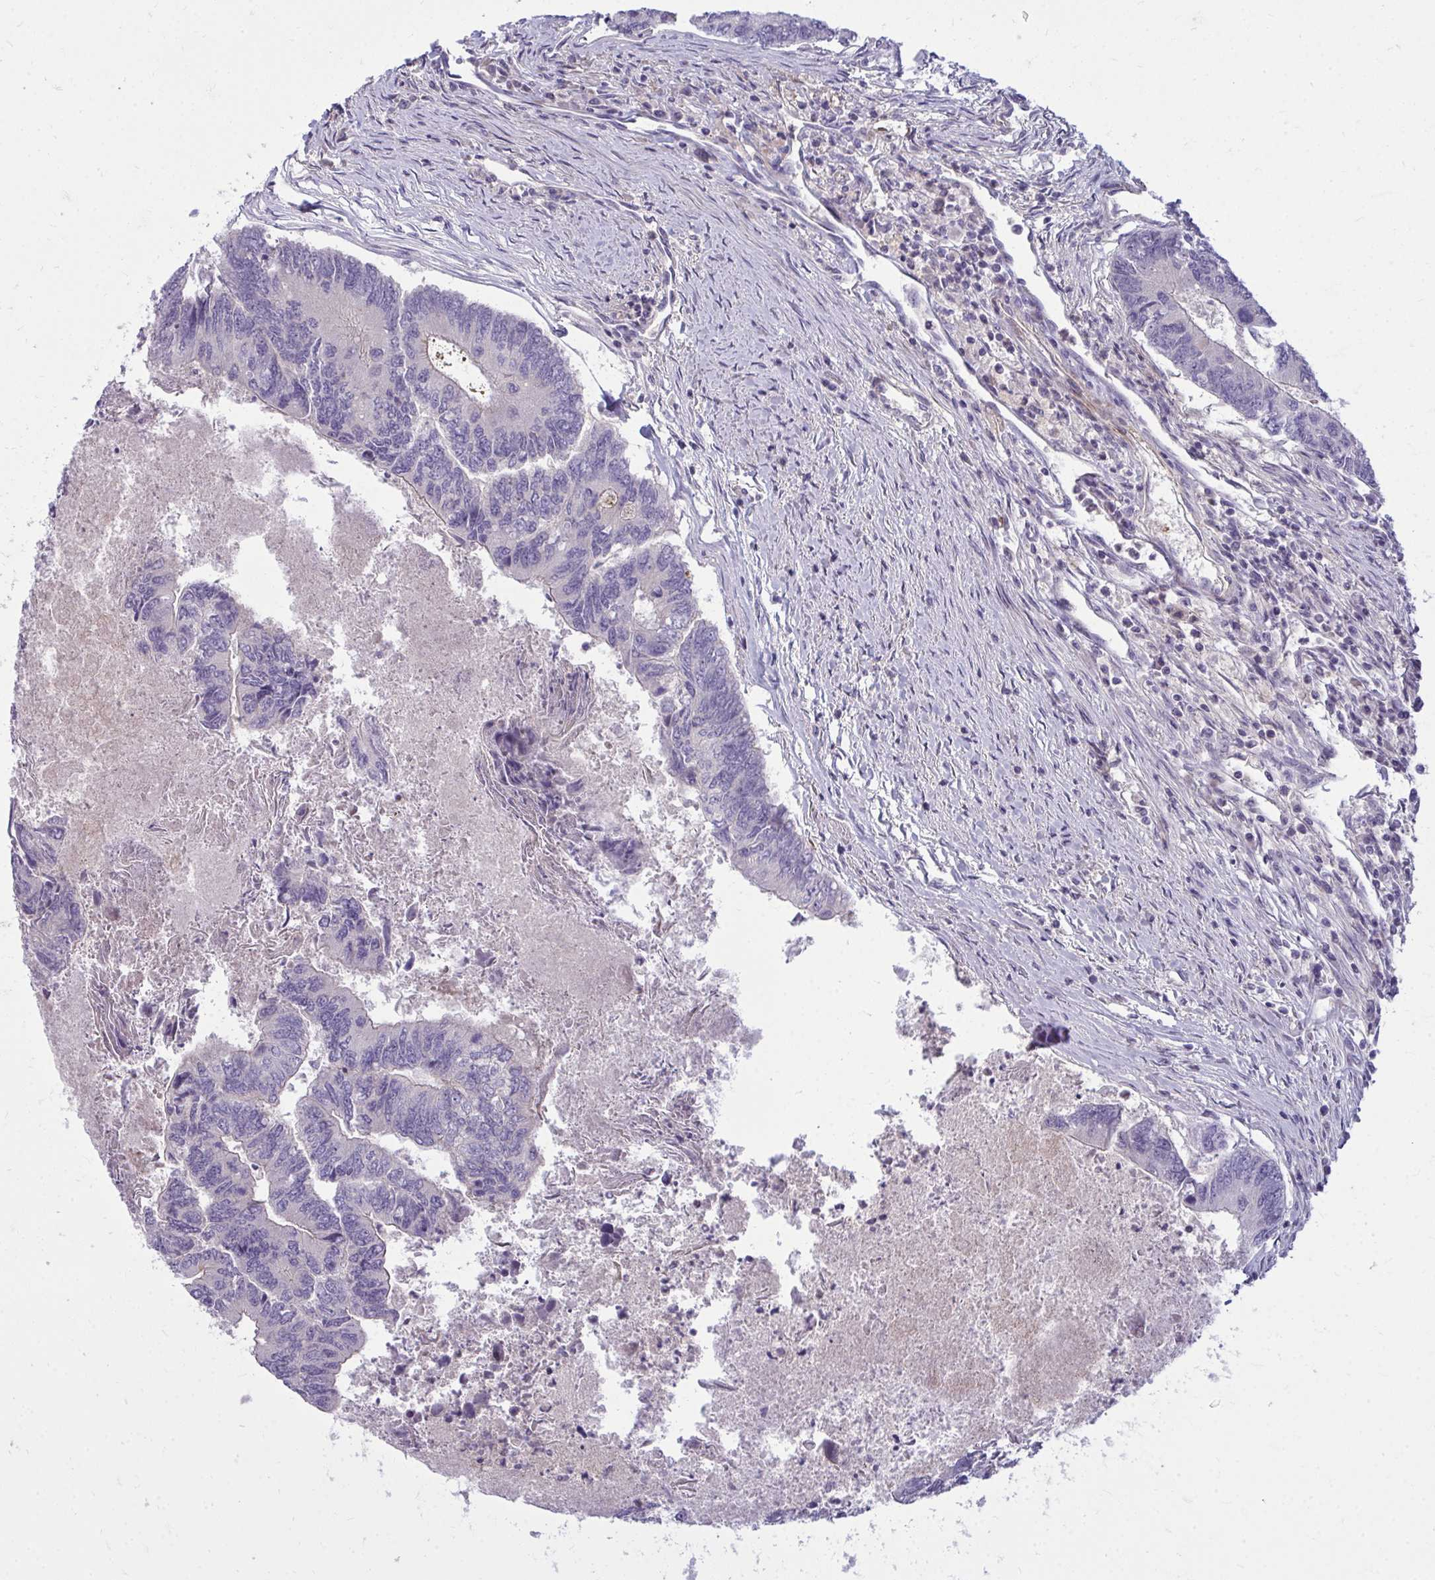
{"staining": {"intensity": "negative", "quantity": "none", "location": "none"}, "tissue": "colorectal cancer", "cell_type": "Tumor cells", "image_type": "cancer", "snomed": [{"axis": "morphology", "description": "Adenocarcinoma, NOS"}, {"axis": "topography", "description": "Colon"}], "caption": "A high-resolution photomicrograph shows immunohistochemistry staining of colorectal cancer (adenocarcinoma), which shows no significant expression in tumor cells.", "gene": "SLC14A1", "patient": {"sex": "female", "age": 67}}